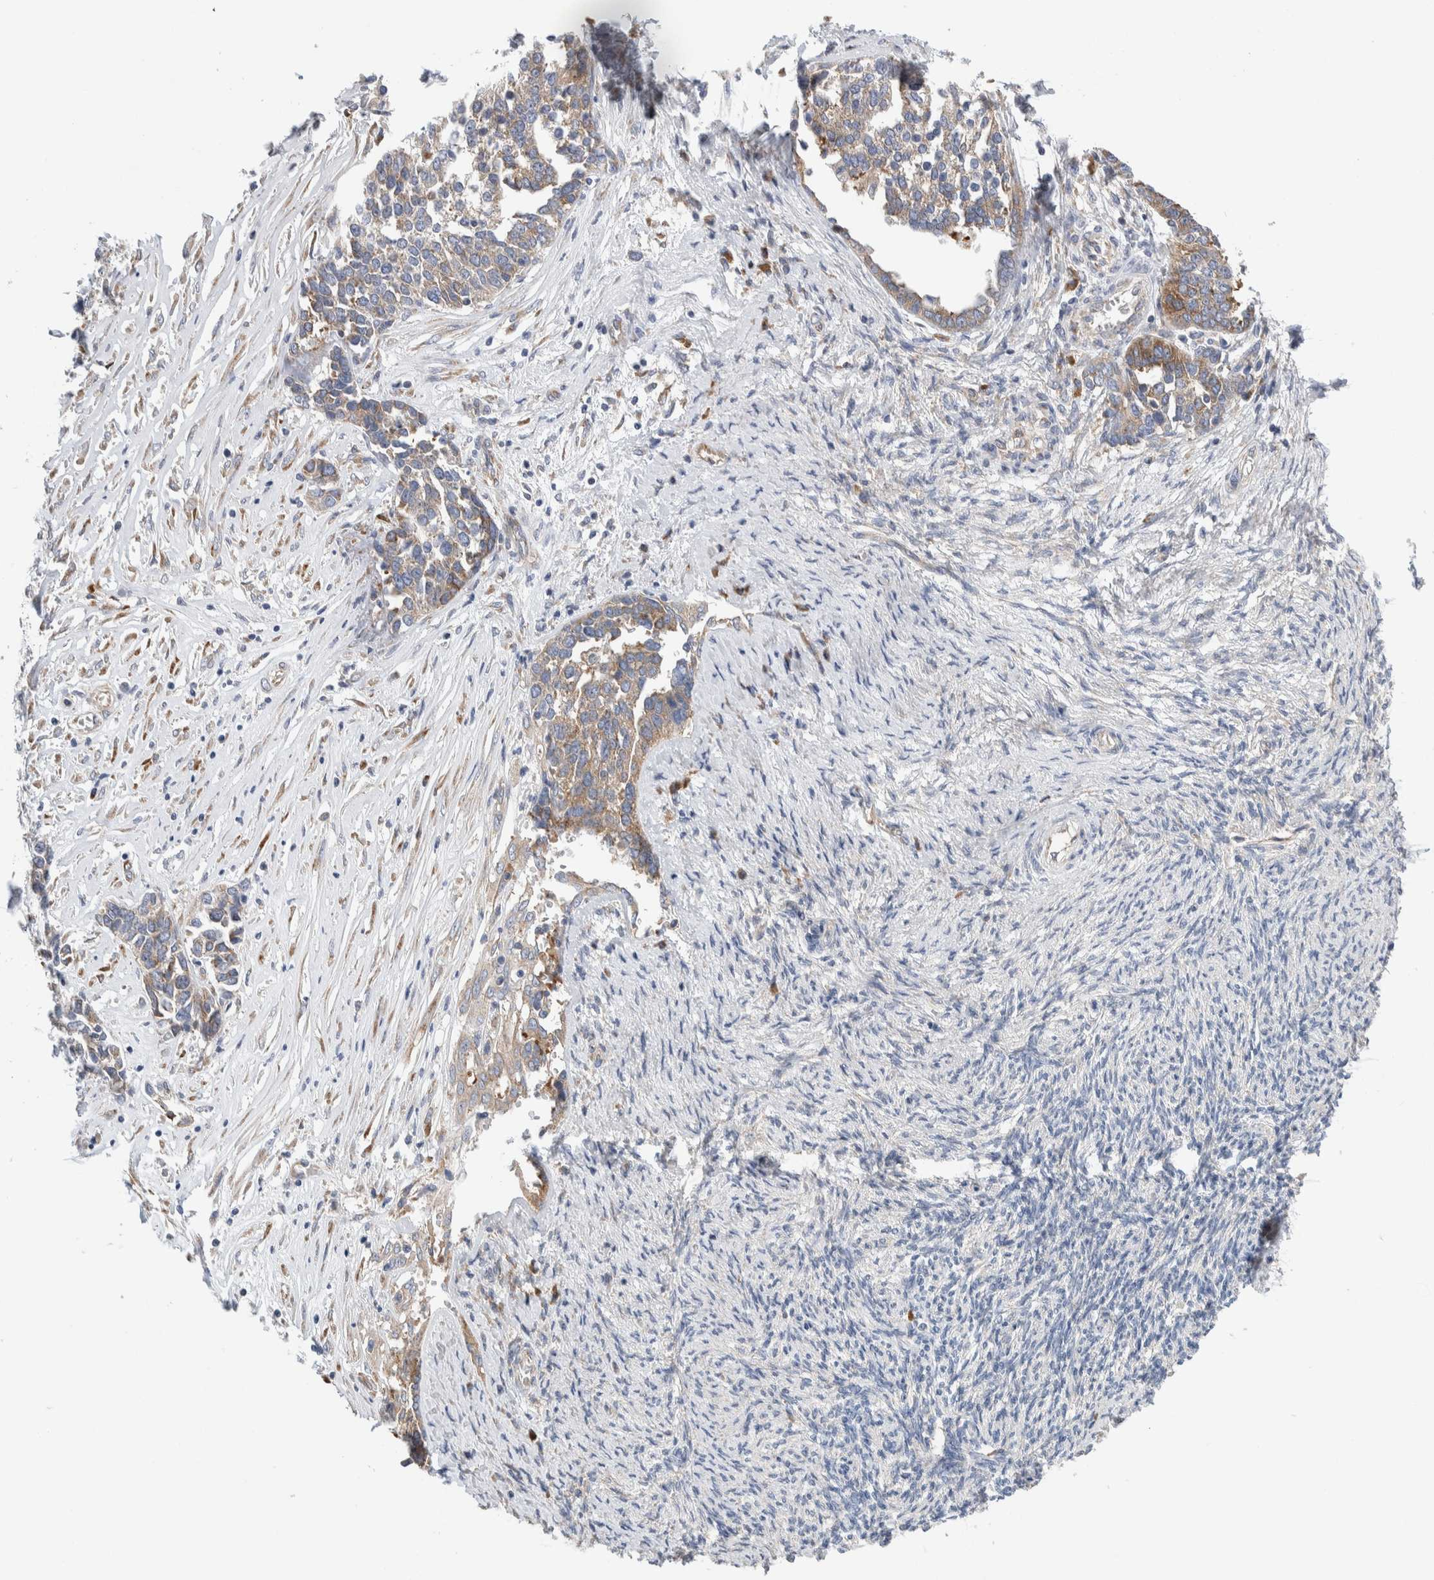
{"staining": {"intensity": "weak", "quantity": ">75%", "location": "cytoplasmic/membranous"}, "tissue": "ovarian cancer", "cell_type": "Tumor cells", "image_type": "cancer", "snomed": [{"axis": "morphology", "description": "Cystadenocarcinoma, serous, NOS"}, {"axis": "topography", "description": "Ovary"}], "caption": "An image of human ovarian cancer (serous cystadenocarcinoma) stained for a protein displays weak cytoplasmic/membranous brown staining in tumor cells.", "gene": "RACK1", "patient": {"sex": "female", "age": 44}}